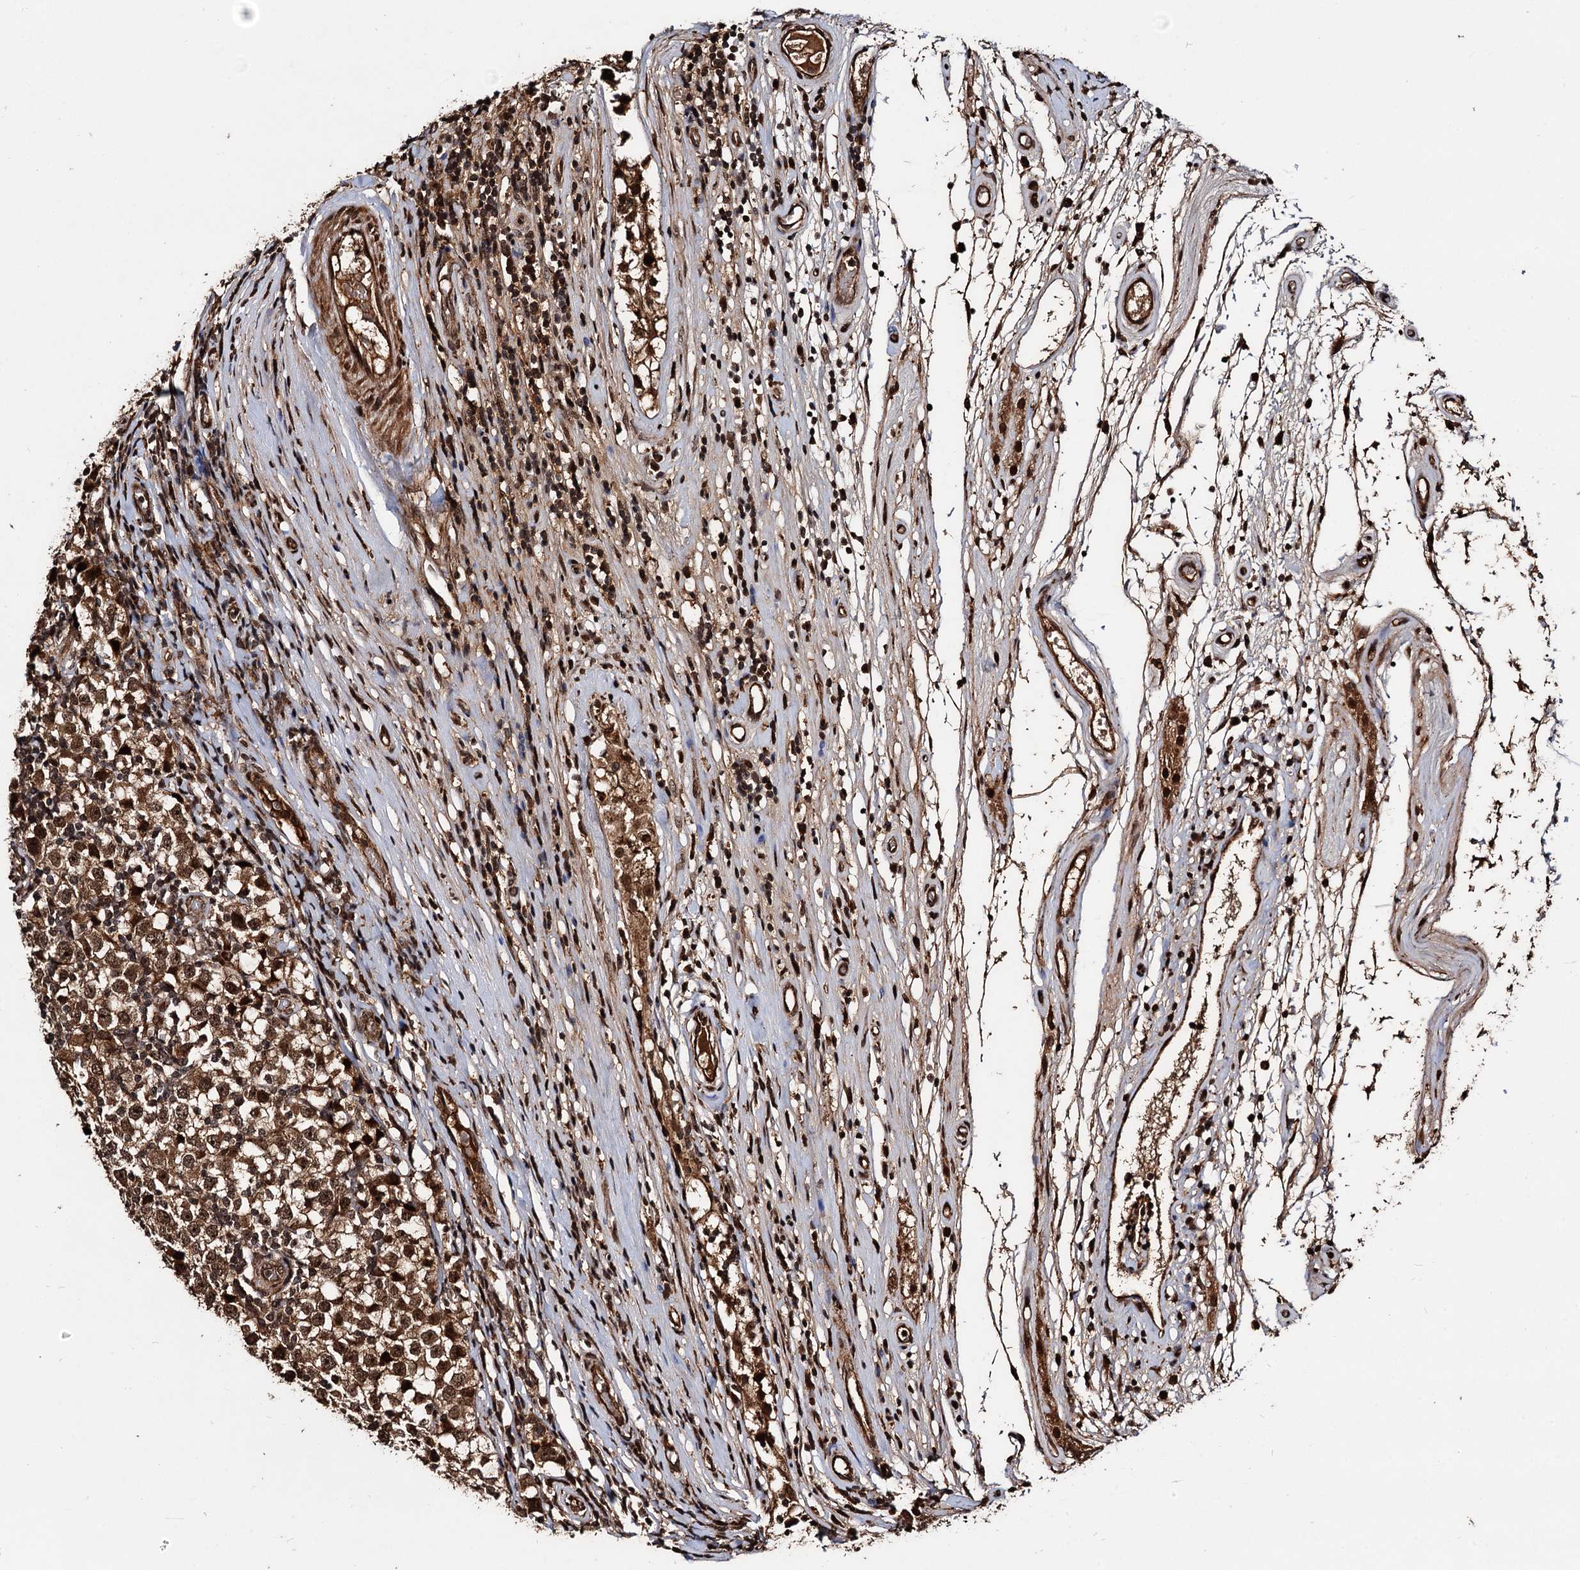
{"staining": {"intensity": "moderate", "quantity": ">75%", "location": "cytoplasmic/membranous,nuclear"}, "tissue": "testis cancer", "cell_type": "Tumor cells", "image_type": "cancer", "snomed": [{"axis": "morphology", "description": "Seminoma, NOS"}, {"axis": "topography", "description": "Testis"}], "caption": "Human testis cancer (seminoma) stained with a protein marker reveals moderate staining in tumor cells.", "gene": "CEP192", "patient": {"sex": "male", "age": 65}}